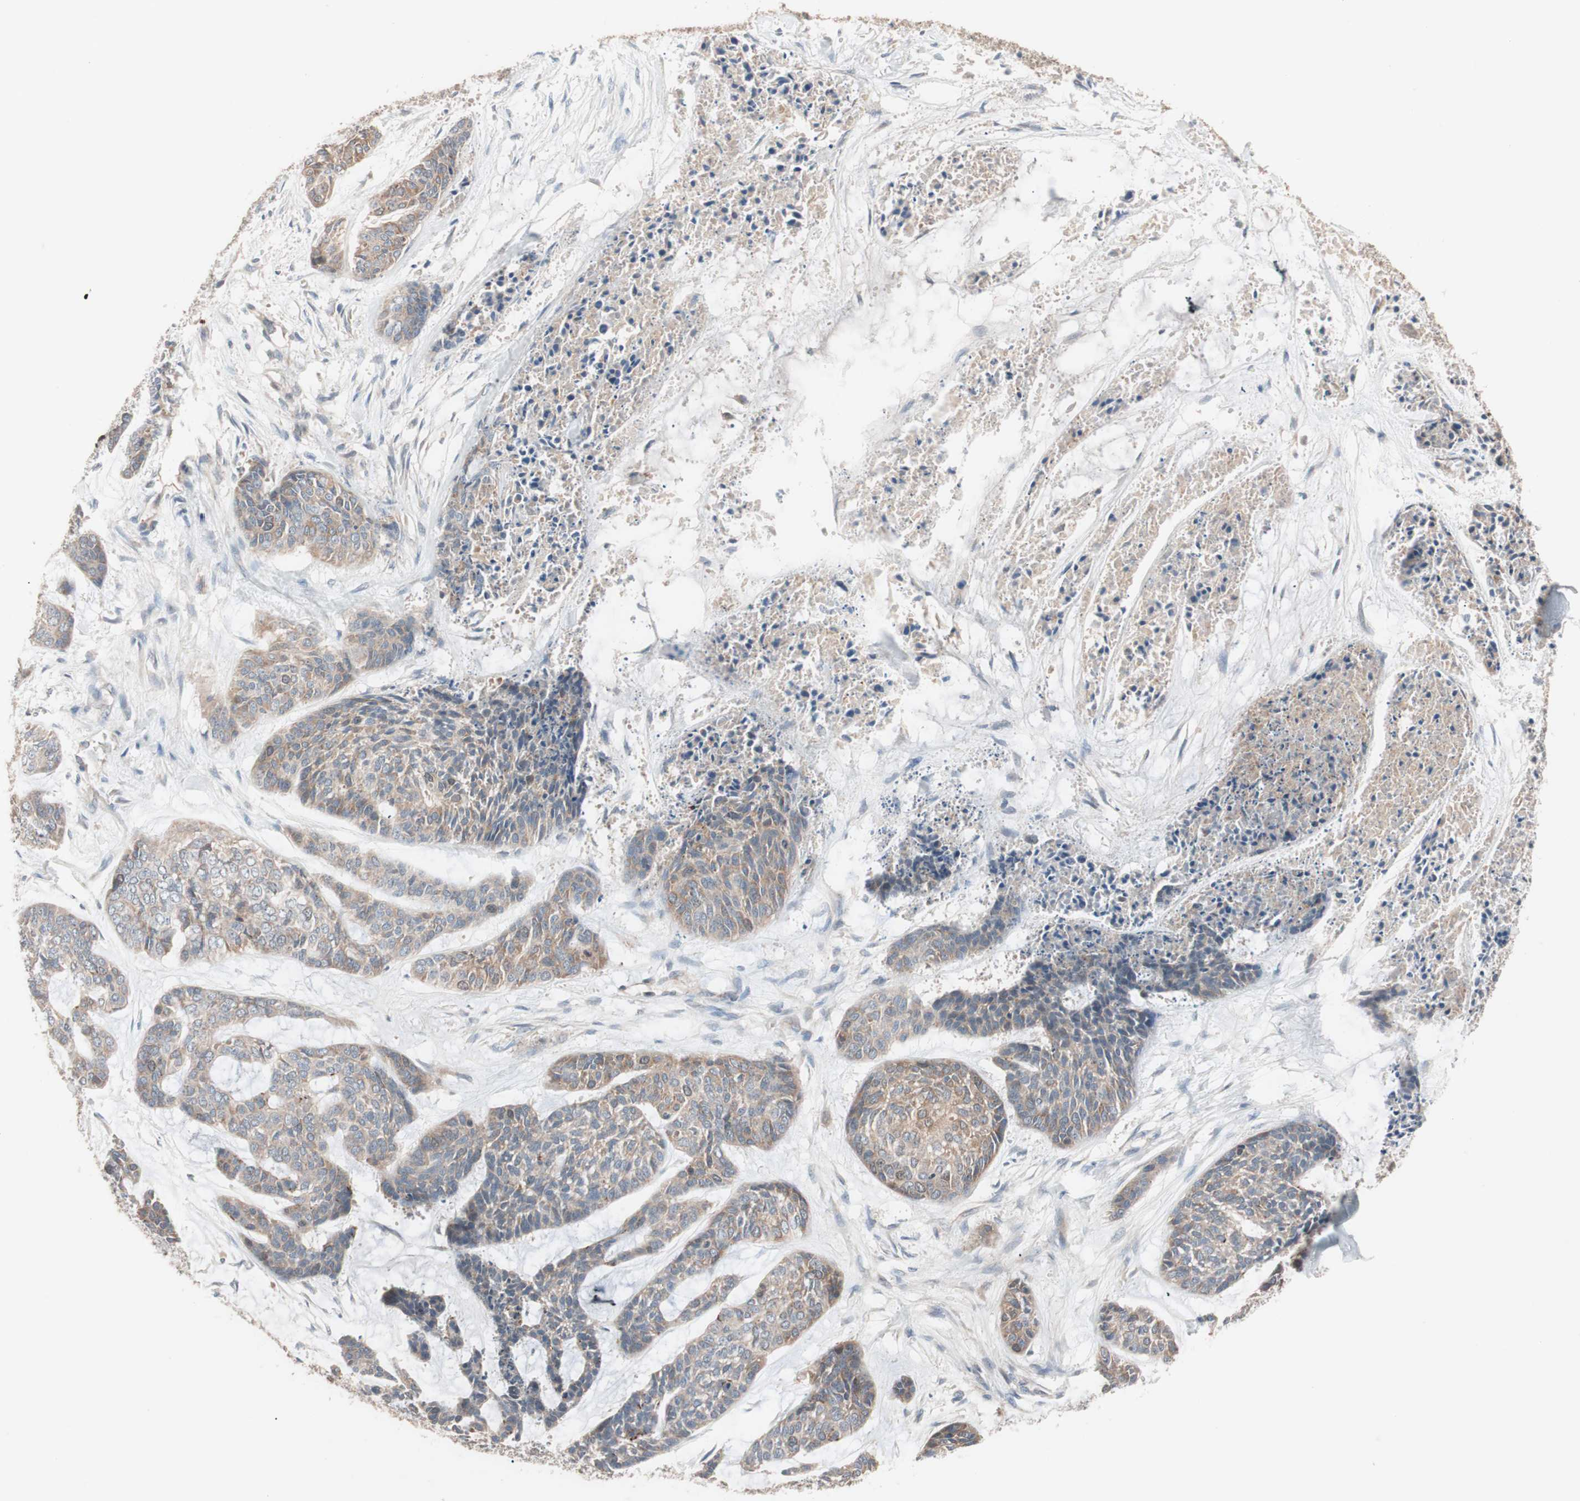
{"staining": {"intensity": "moderate", "quantity": ">75%", "location": "cytoplasmic/membranous"}, "tissue": "skin cancer", "cell_type": "Tumor cells", "image_type": "cancer", "snomed": [{"axis": "morphology", "description": "Basal cell carcinoma"}, {"axis": "topography", "description": "Skin"}], "caption": "Skin basal cell carcinoma was stained to show a protein in brown. There is medium levels of moderate cytoplasmic/membranous staining in approximately >75% of tumor cells. (brown staining indicates protein expression, while blue staining denotes nuclei).", "gene": "SDC4", "patient": {"sex": "female", "age": 64}}